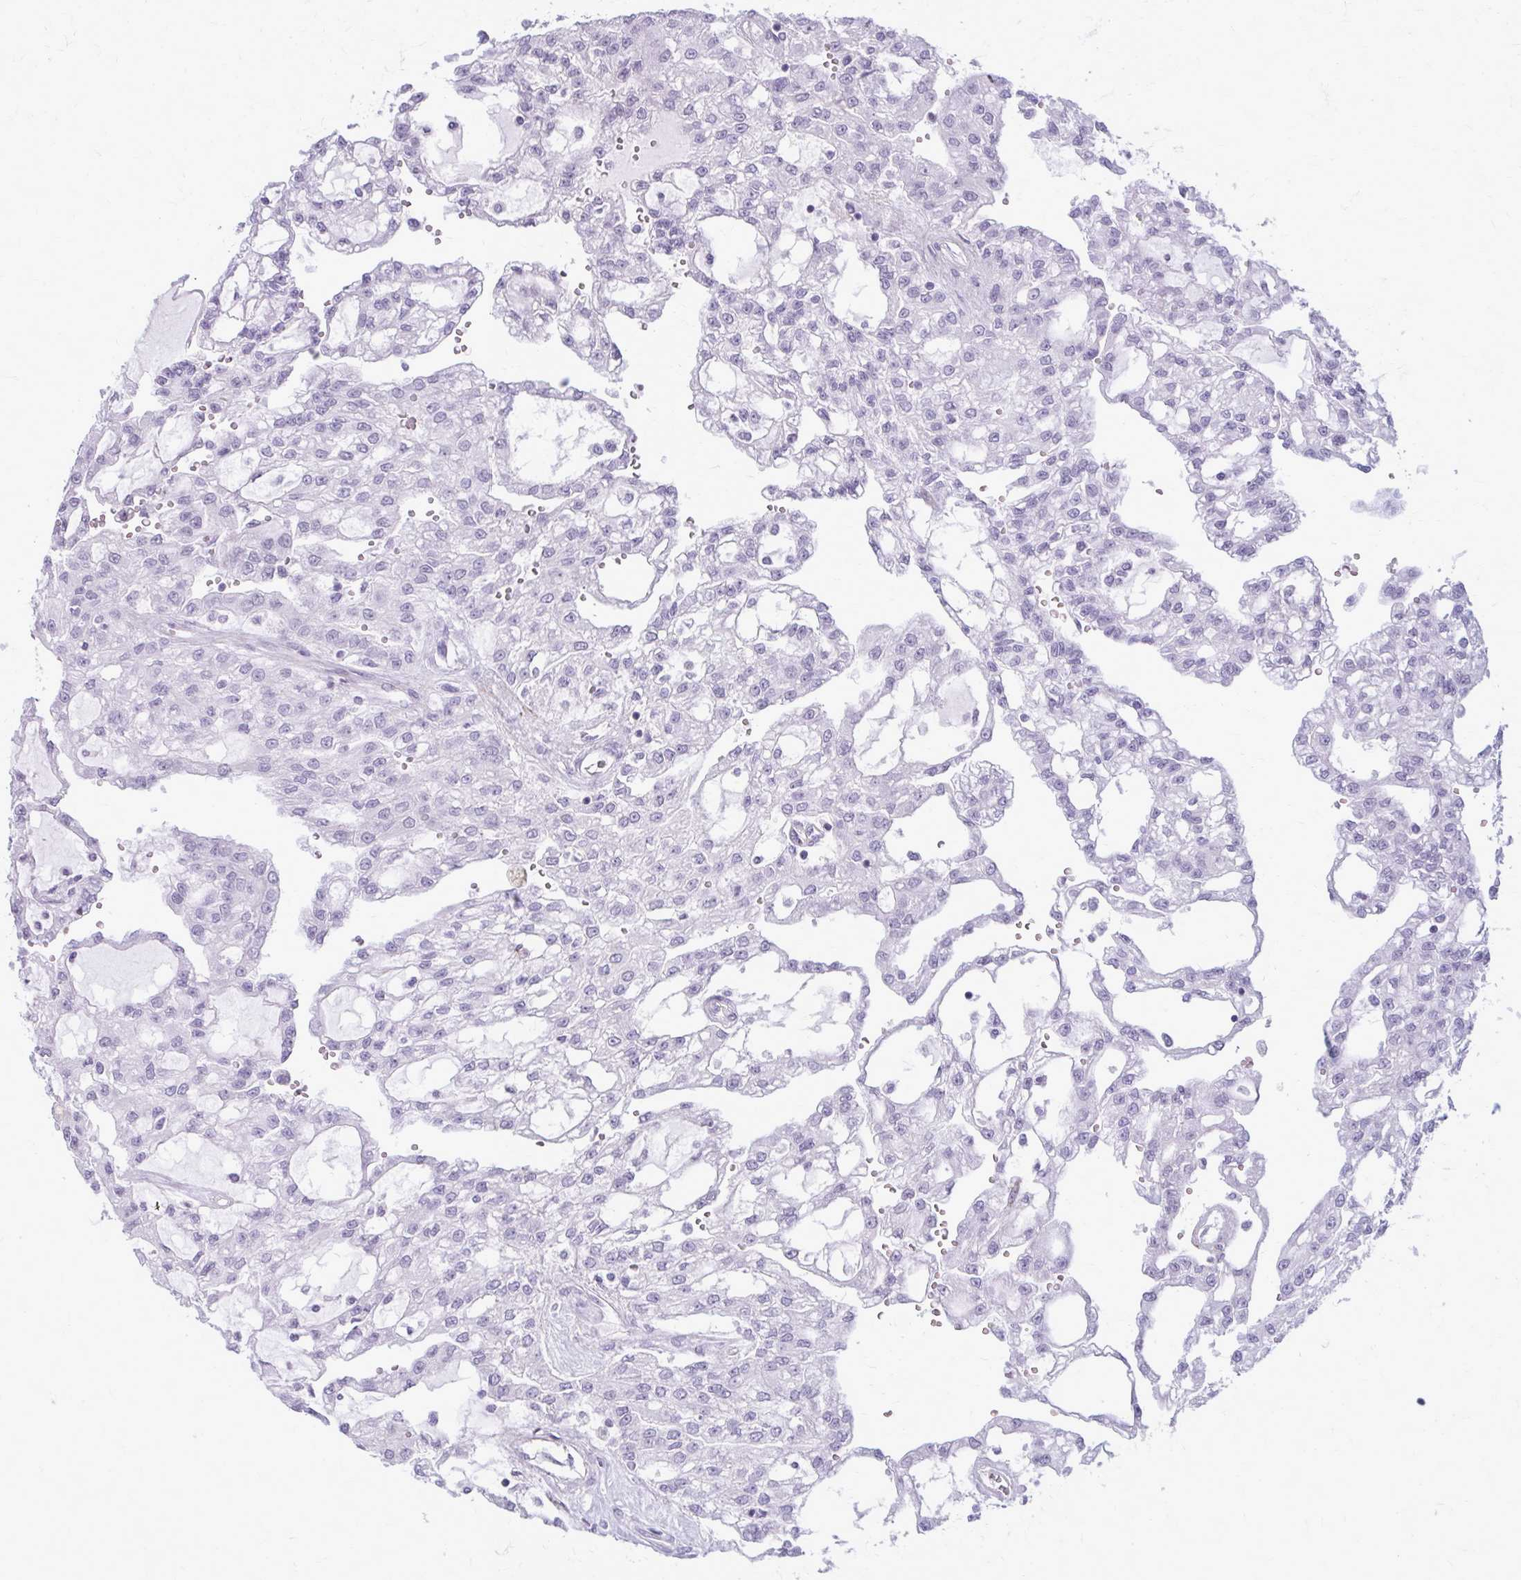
{"staining": {"intensity": "negative", "quantity": "none", "location": "none"}, "tissue": "renal cancer", "cell_type": "Tumor cells", "image_type": "cancer", "snomed": [{"axis": "morphology", "description": "Adenocarcinoma, NOS"}, {"axis": "topography", "description": "Kidney"}], "caption": "Tumor cells are negative for brown protein staining in renal cancer.", "gene": "CASQ2", "patient": {"sex": "male", "age": 63}}